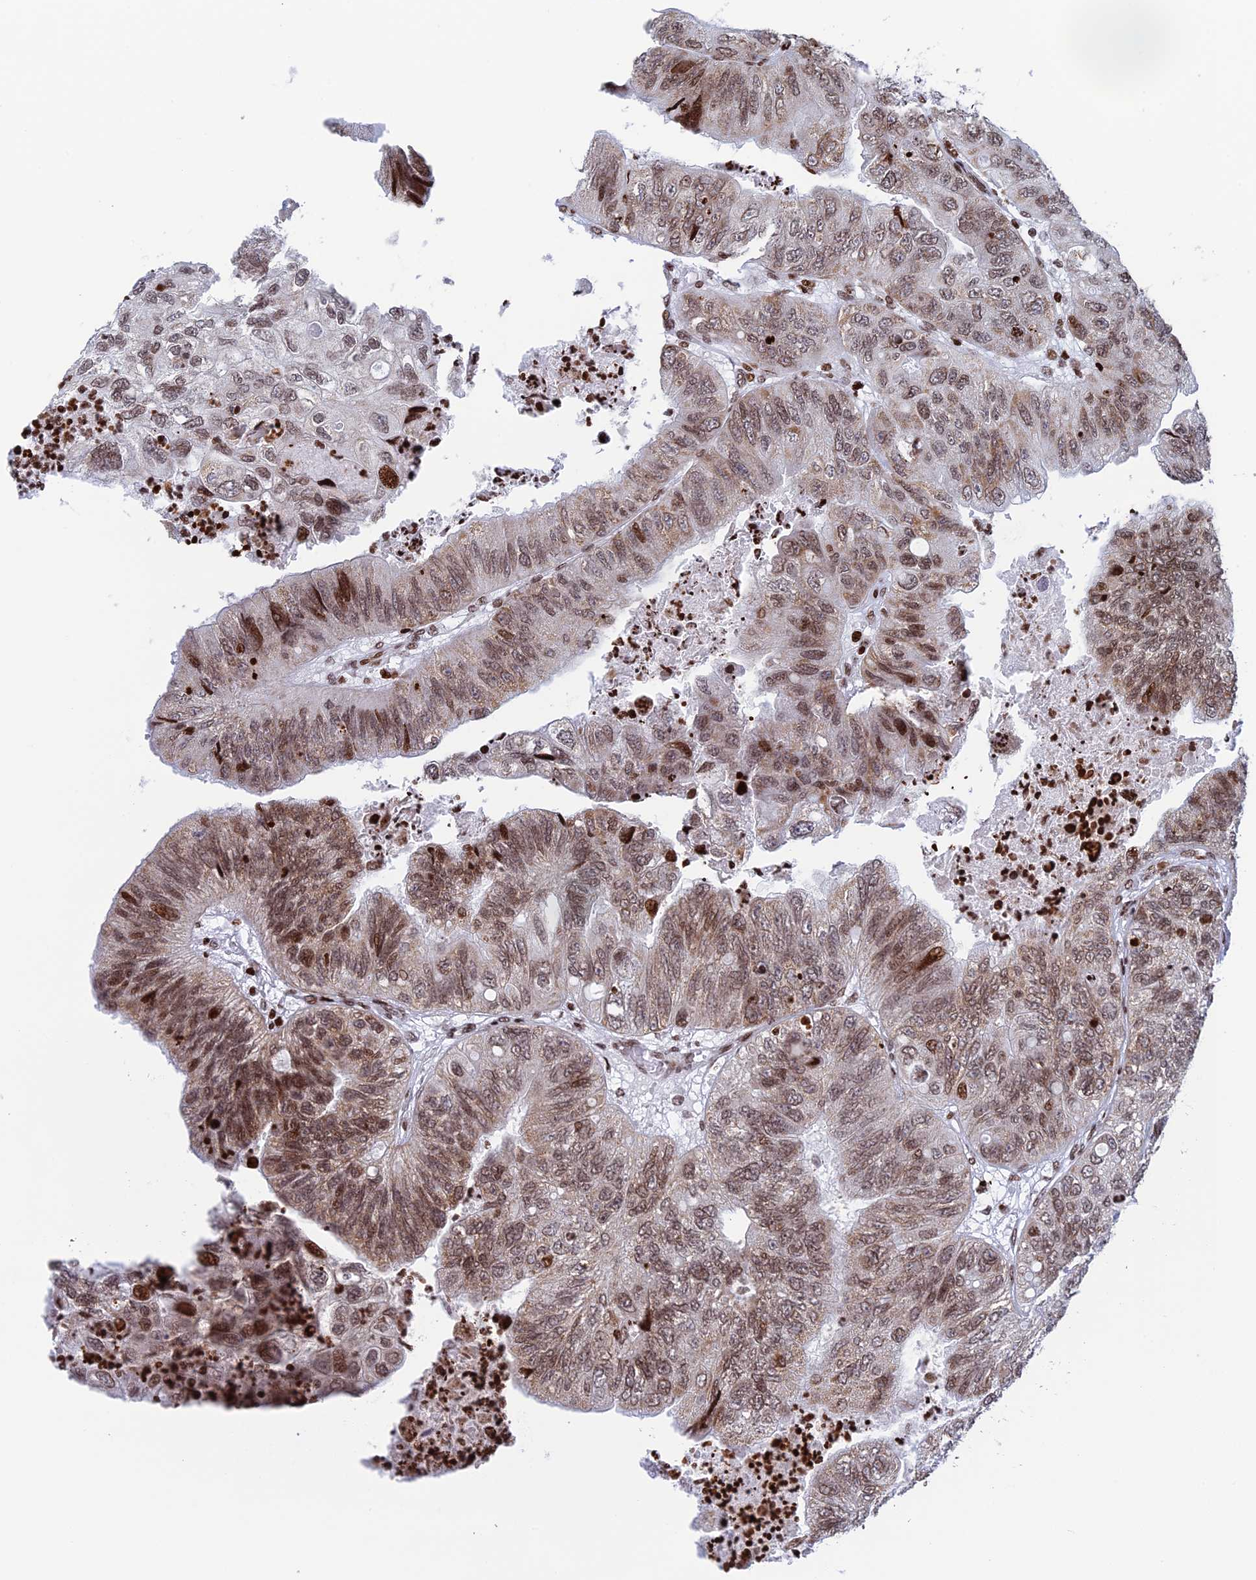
{"staining": {"intensity": "moderate", "quantity": ">75%", "location": "nuclear"}, "tissue": "colorectal cancer", "cell_type": "Tumor cells", "image_type": "cancer", "snomed": [{"axis": "morphology", "description": "Adenocarcinoma, NOS"}, {"axis": "topography", "description": "Rectum"}], "caption": "Colorectal cancer (adenocarcinoma) tissue exhibits moderate nuclear expression in about >75% of tumor cells", "gene": "RPAP1", "patient": {"sex": "male", "age": 63}}